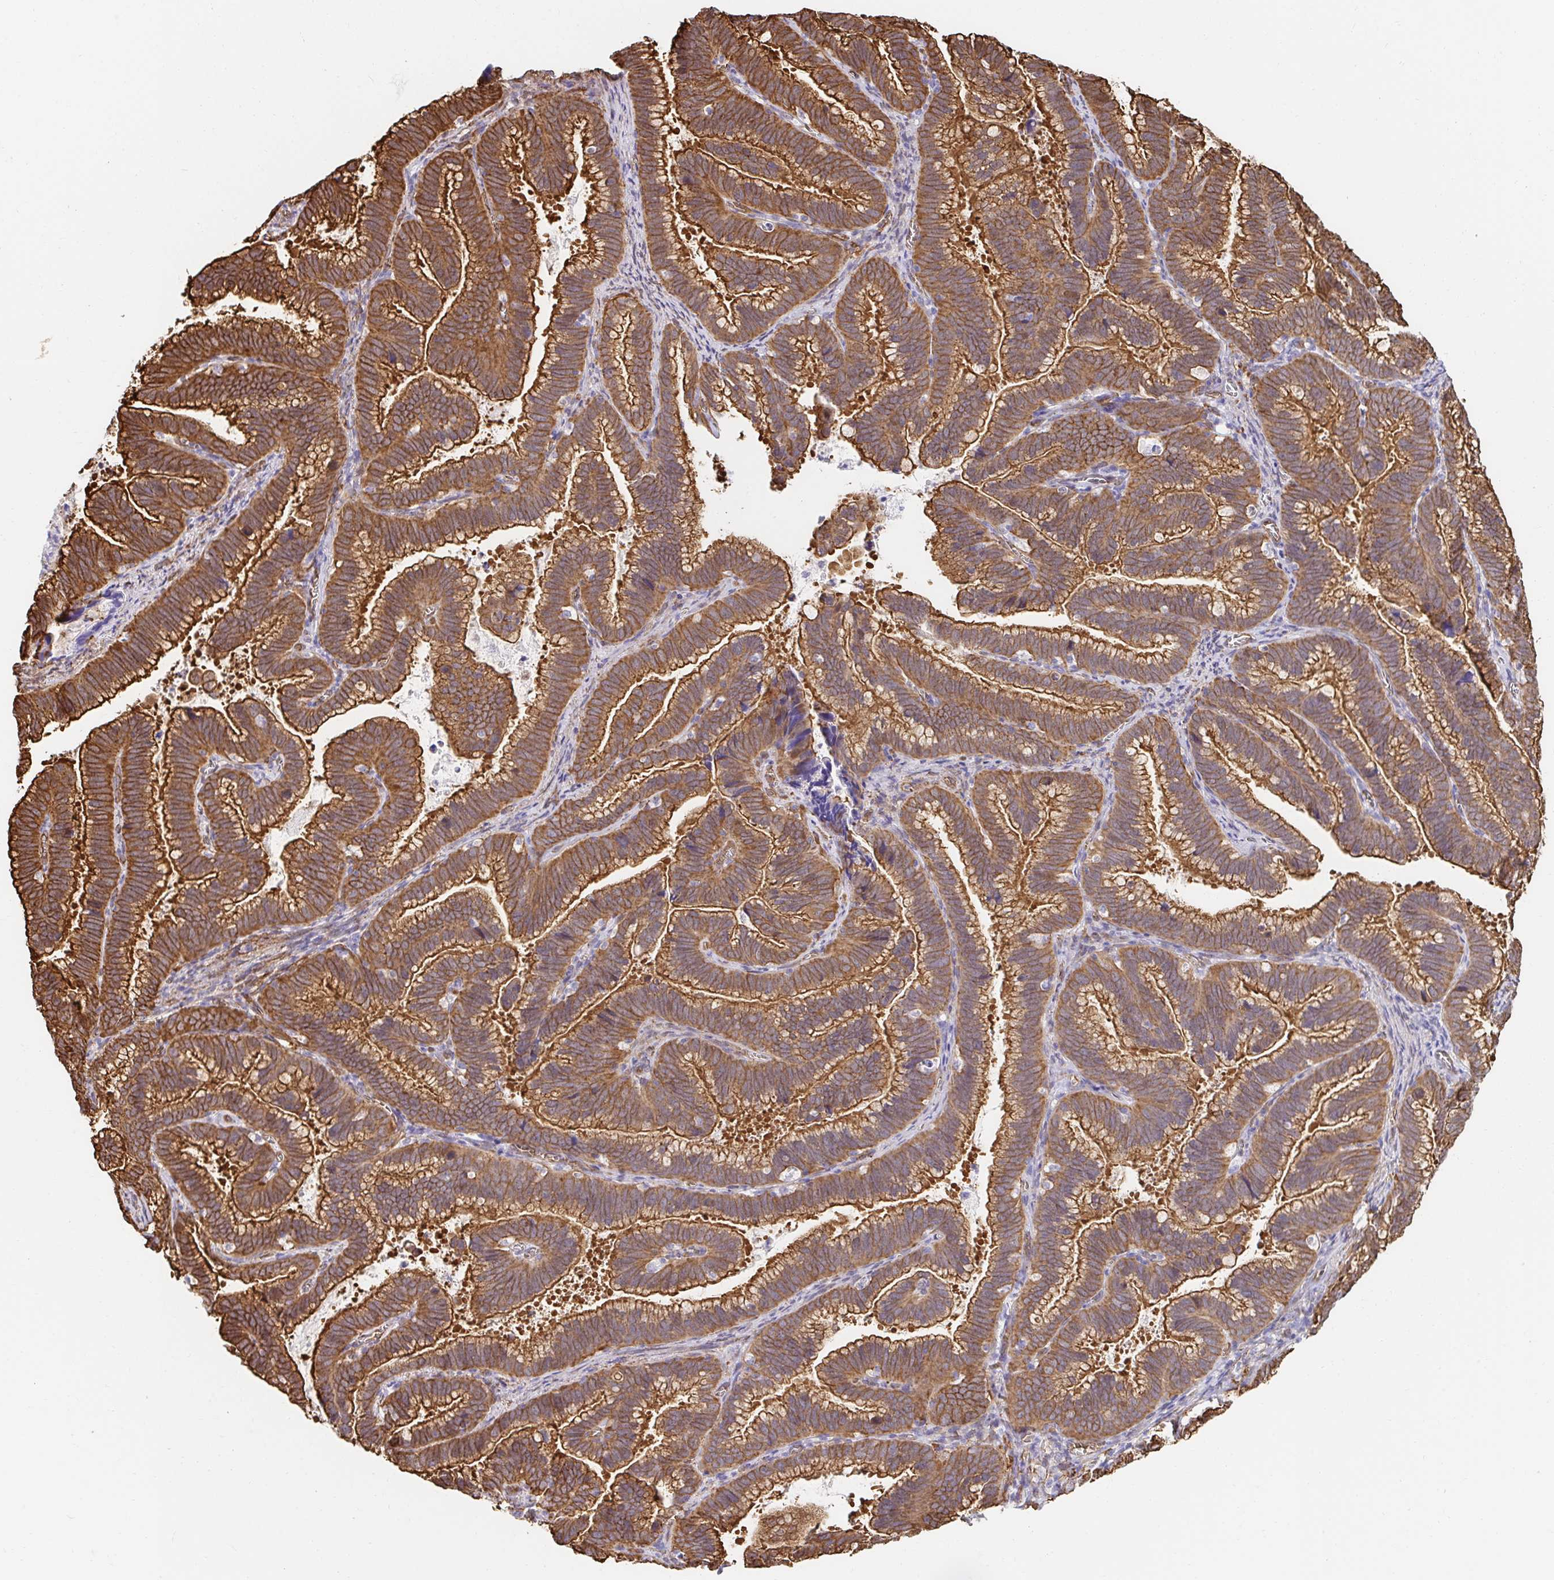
{"staining": {"intensity": "moderate", "quantity": ">75%", "location": "cytoplasmic/membranous"}, "tissue": "cervical cancer", "cell_type": "Tumor cells", "image_type": "cancer", "snomed": [{"axis": "morphology", "description": "Adenocarcinoma, NOS"}, {"axis": "topography", "description": "Cervix"}], "caption": "Immunohistochemical staining of cervical cancer (adenocarcinoma) shows moderate cytoplasmic/membranous protein positivity in about >75% of tumor cells.", "gene": "CTTN", "patient": {"sex": "female", "age": 61}}